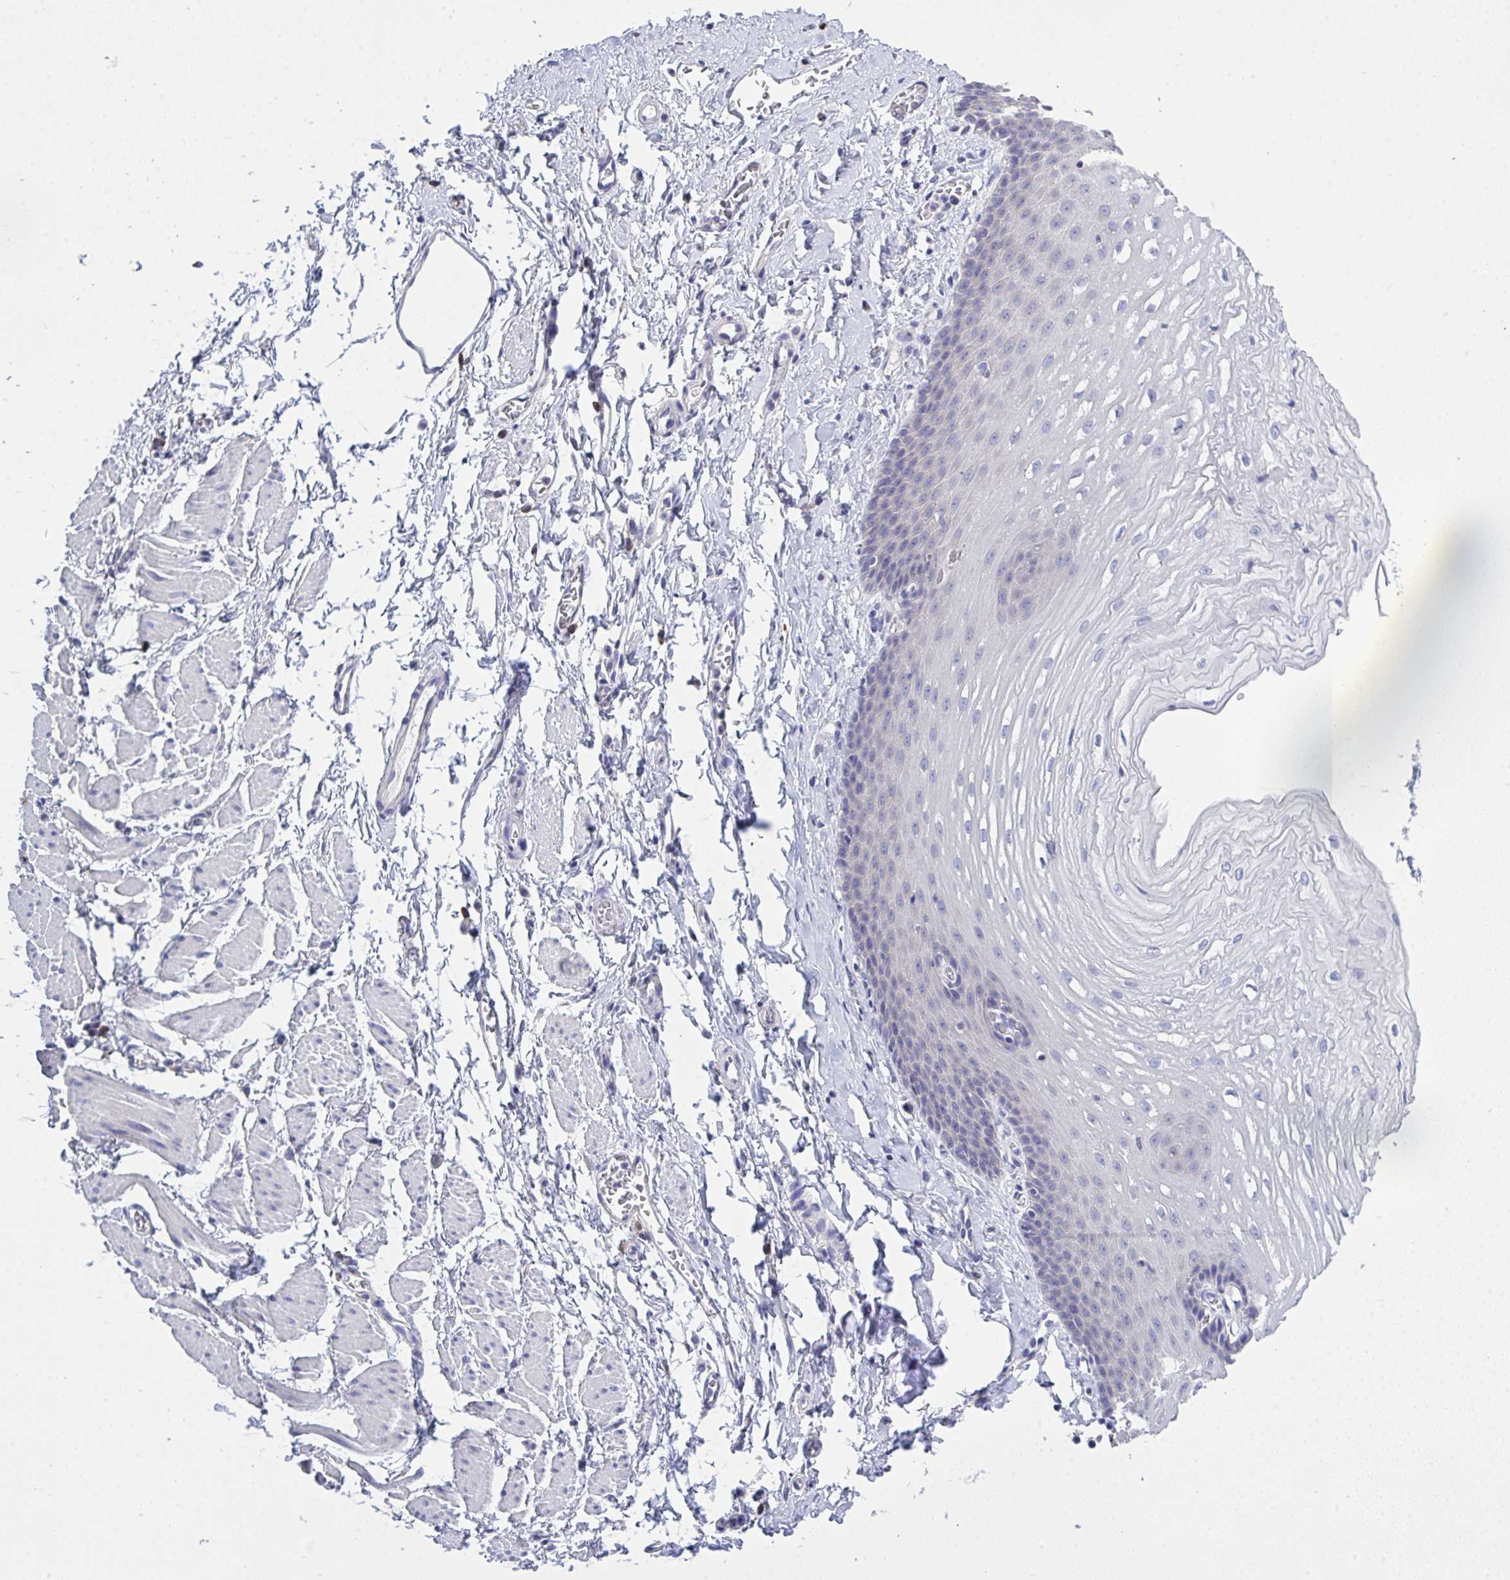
{"staining": {"intensity": "negative", "quantity": "none", "location": "none"}, "tissue": "esophagus", "cell_type": "Squamous epithelial cells", "image_type": "normal", "snomed": [{"axis": "morphology", "description": "Normal tissue, NOS"}, {"axis": "topography", "description": "Esophagus"}], "caption": "A high-resolution photomicrograph shows immunohistochemistry staining of benign esophagus, which demonstrates no significant positivity in squamous epithelial cells.", "gene": "LRRC58", "patient": {"sex": "male", "age": 70}}